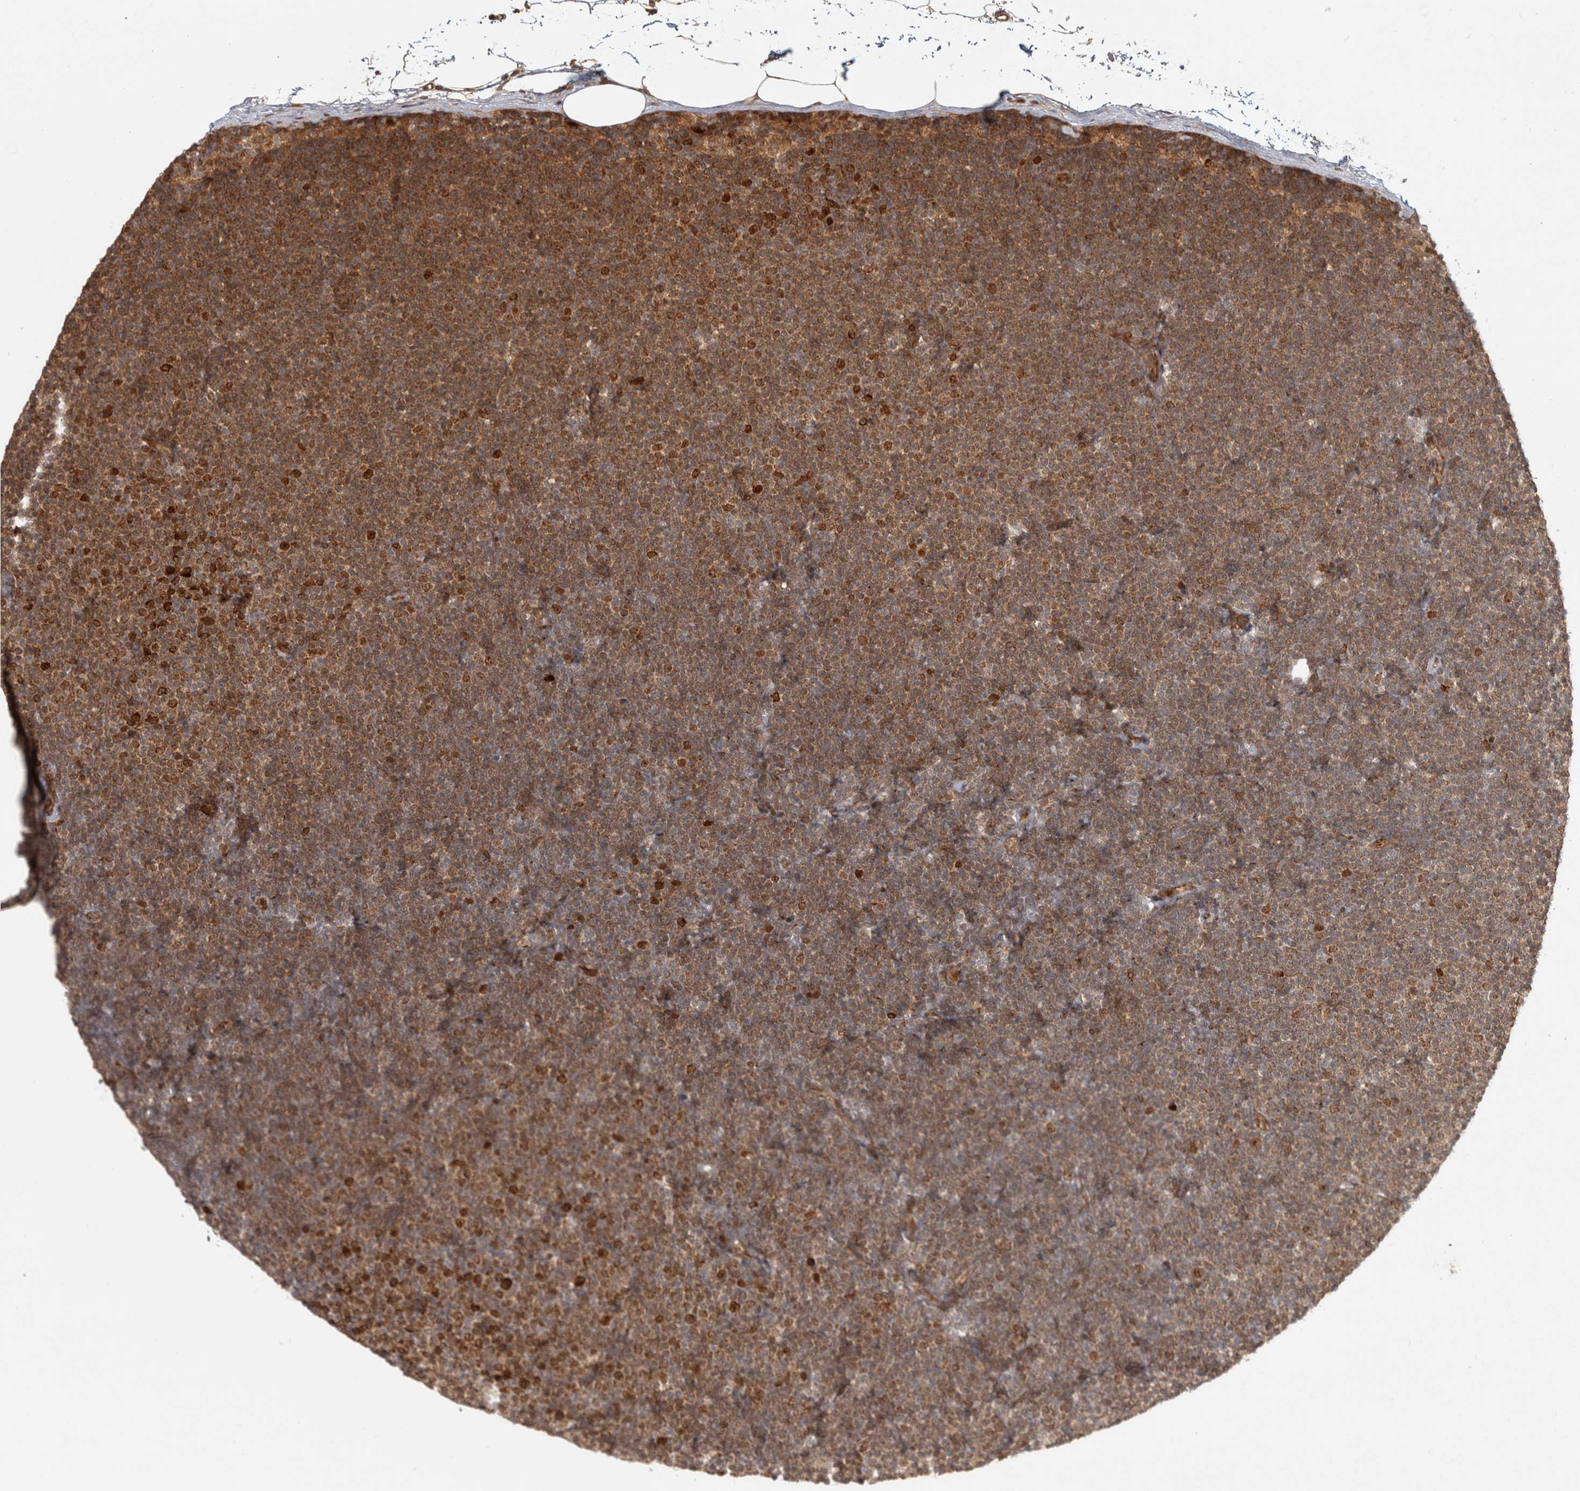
{"staining": {"intensity": "moderate", "quantity": ">75%", "location": "cytoplasmic/membranous"}, "tissue": "lymphoma", "cell_type": "Tumor cells", "image_type": "cancer", "snomed": [{"axis": "morphology", "description": "Malignant lymphoma, non-Hodgkin's type, Low grade"}, {"axis": "topography", "description": "Lymph node"}], "caption": "Immunohistochemical staining of human malignant lymphoma, non-Hodgkin's type (low-grade) exhibits moderate cytoplasmic/membranous protein positivity in about >75% of tumor cells.", "gene": "CAMSAP2", "patient": {"sex": "female", "age": 53}}